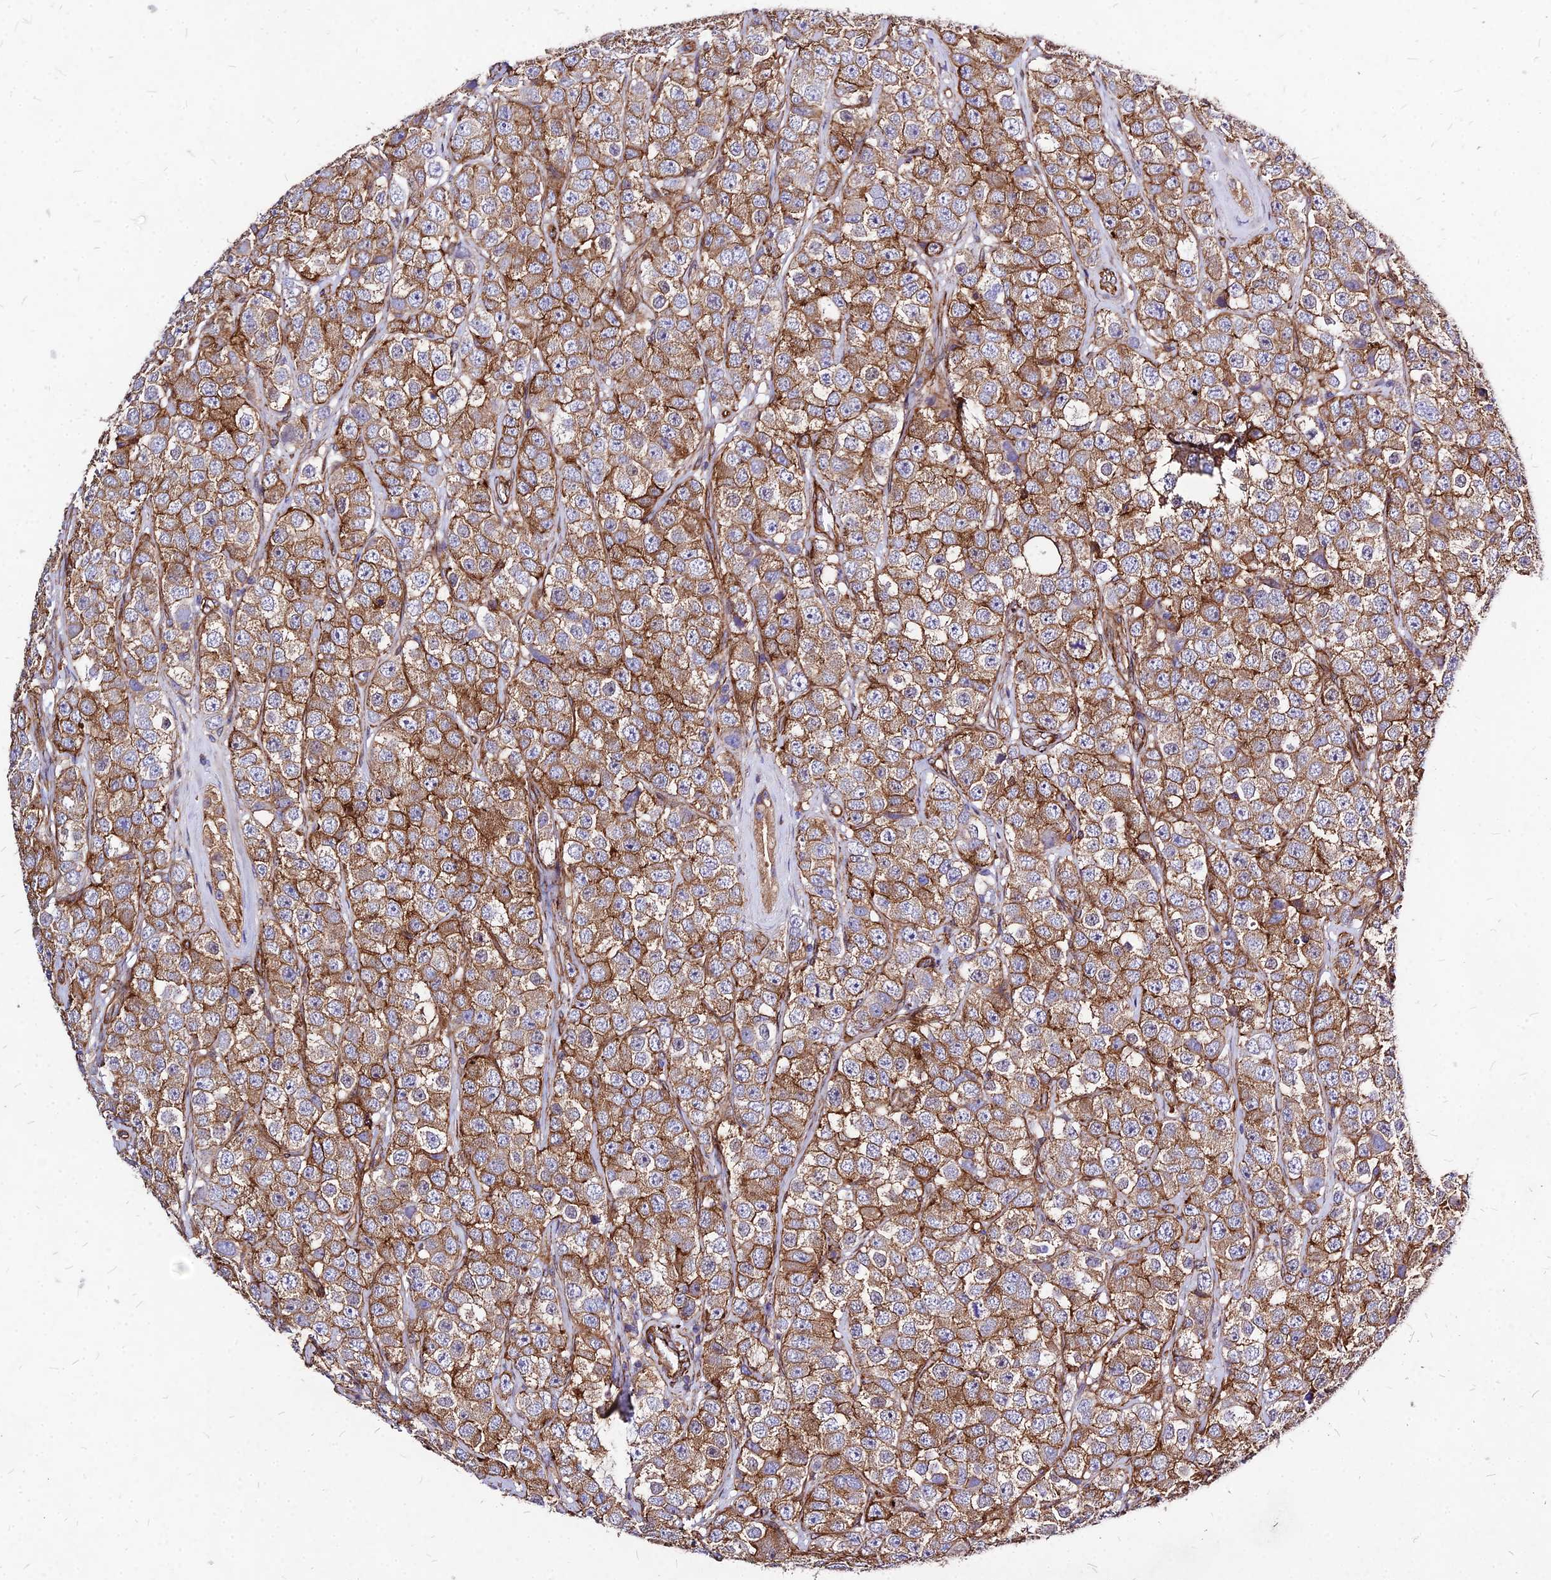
{"staining": {"intensity": "moderate", "quantity": ">75%", "location": "cytoplasmic/membranous"}, "tissue": "testis cancer", "cell_type": "Tumor cells", "image_type": "cancer", "snomed": [{"axis": "morphology", "description": "Seminoma, NOS"}, {"axis": "topography", "description": "Testis"}], "caption": "A brown stain shows moderate cytoplasmic/membranous positivity of a protein in seminoma (testis) tumor cells.", "gene": "EFCC1", "patient": {"sex": "male", "age": 28}}